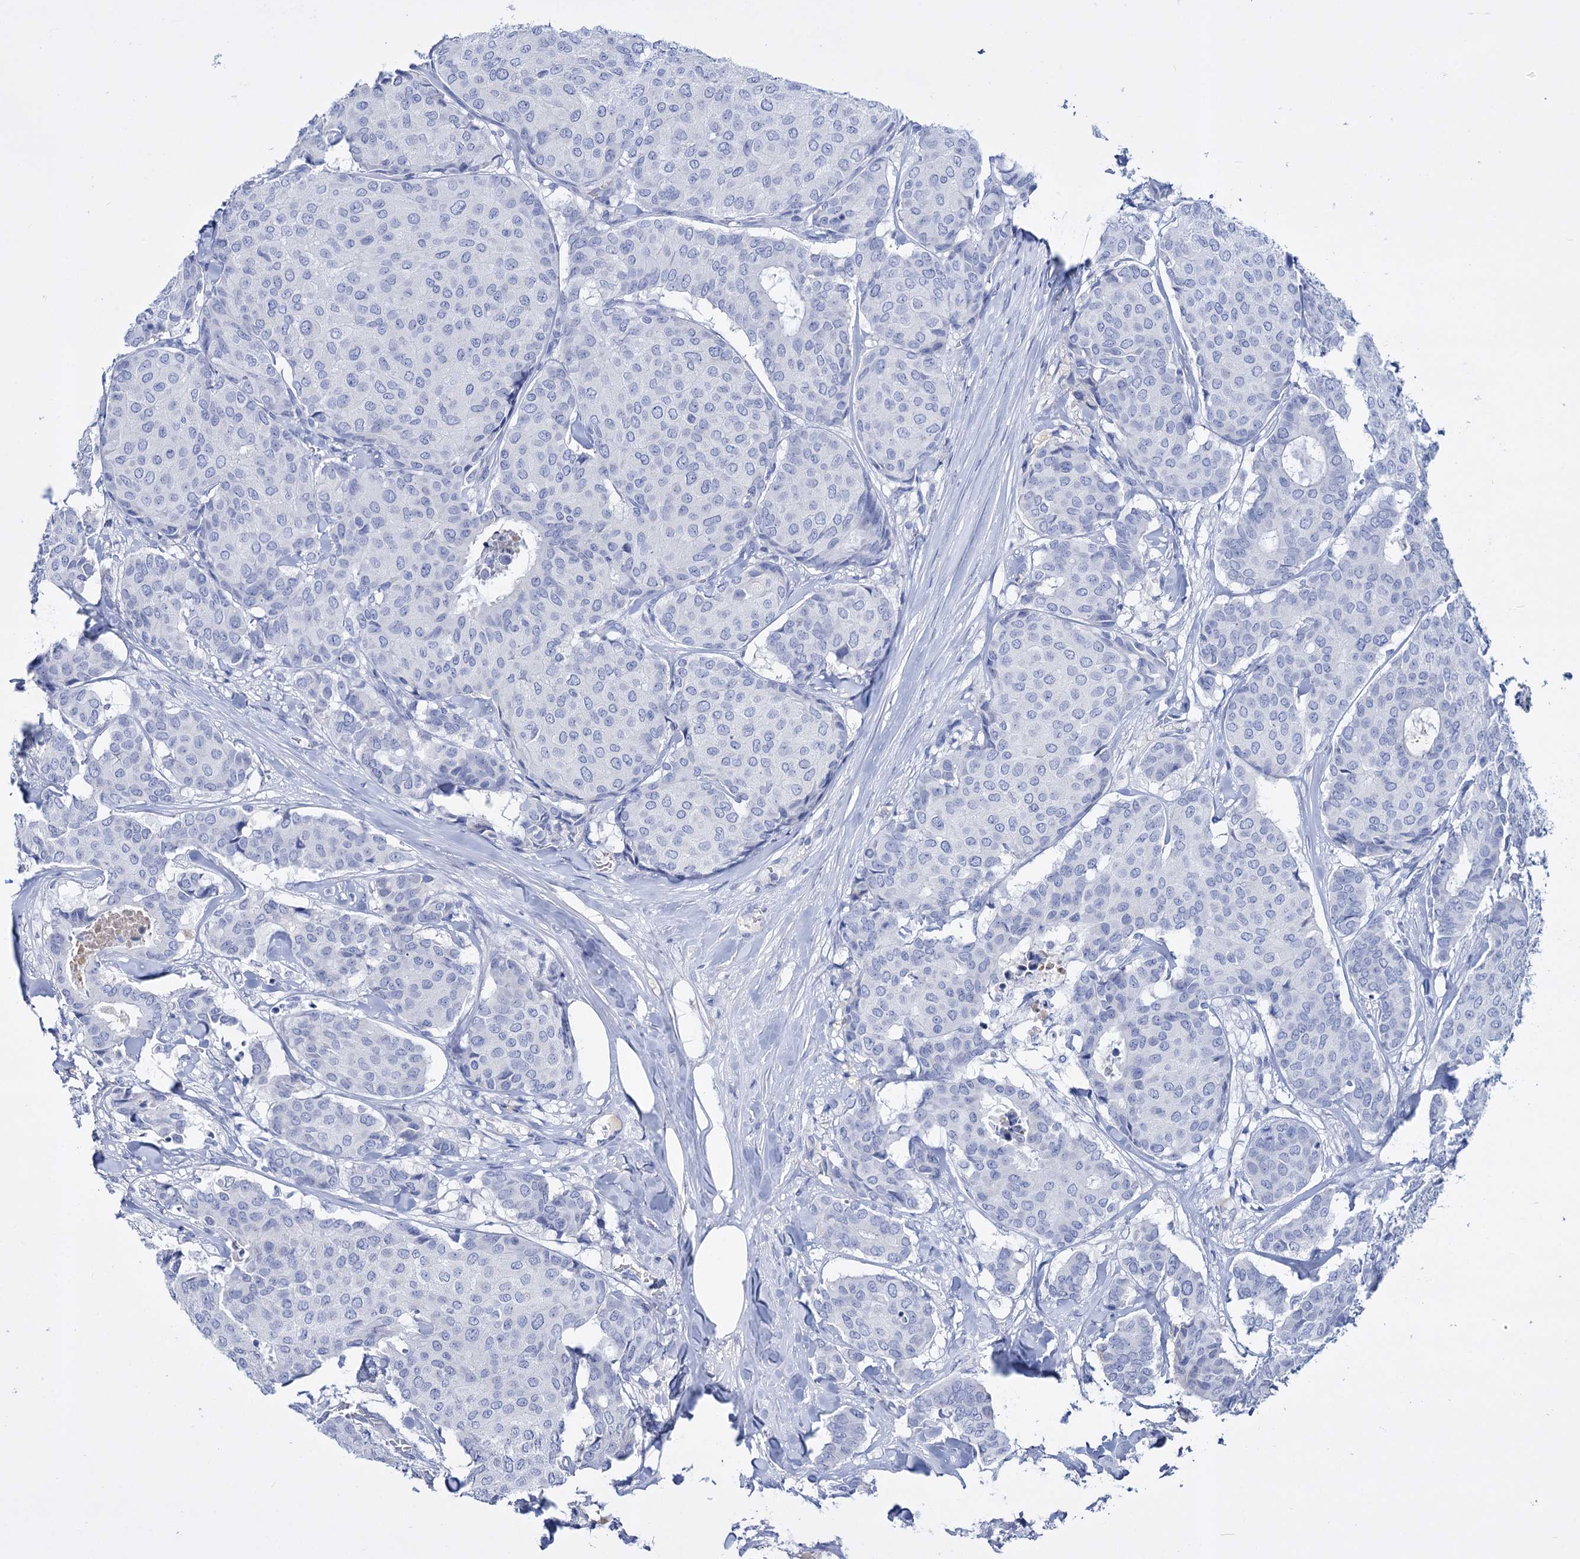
{"staining": {"intensity": "negative", "quantity": "none", "location": "none"}, "tissue": "breast cancer", "cell_type": "Tumor cells", "image_type": "cancer", "snomed": [{"axis": "morphology", "description": "Duct carcinoma"}, {"axis": "topography", "description": "Breast"}], "caption": "An image of breast cancer stained for a protein exhibits no brown staining in tumor cells. (Brightfield microscopy of DAB (3,3'-diaminobenzidine) immunohistochemistry (IHC) at high magnification).", "gene": "FBXW12", "patient": {"sex": "female", "age": 75}}